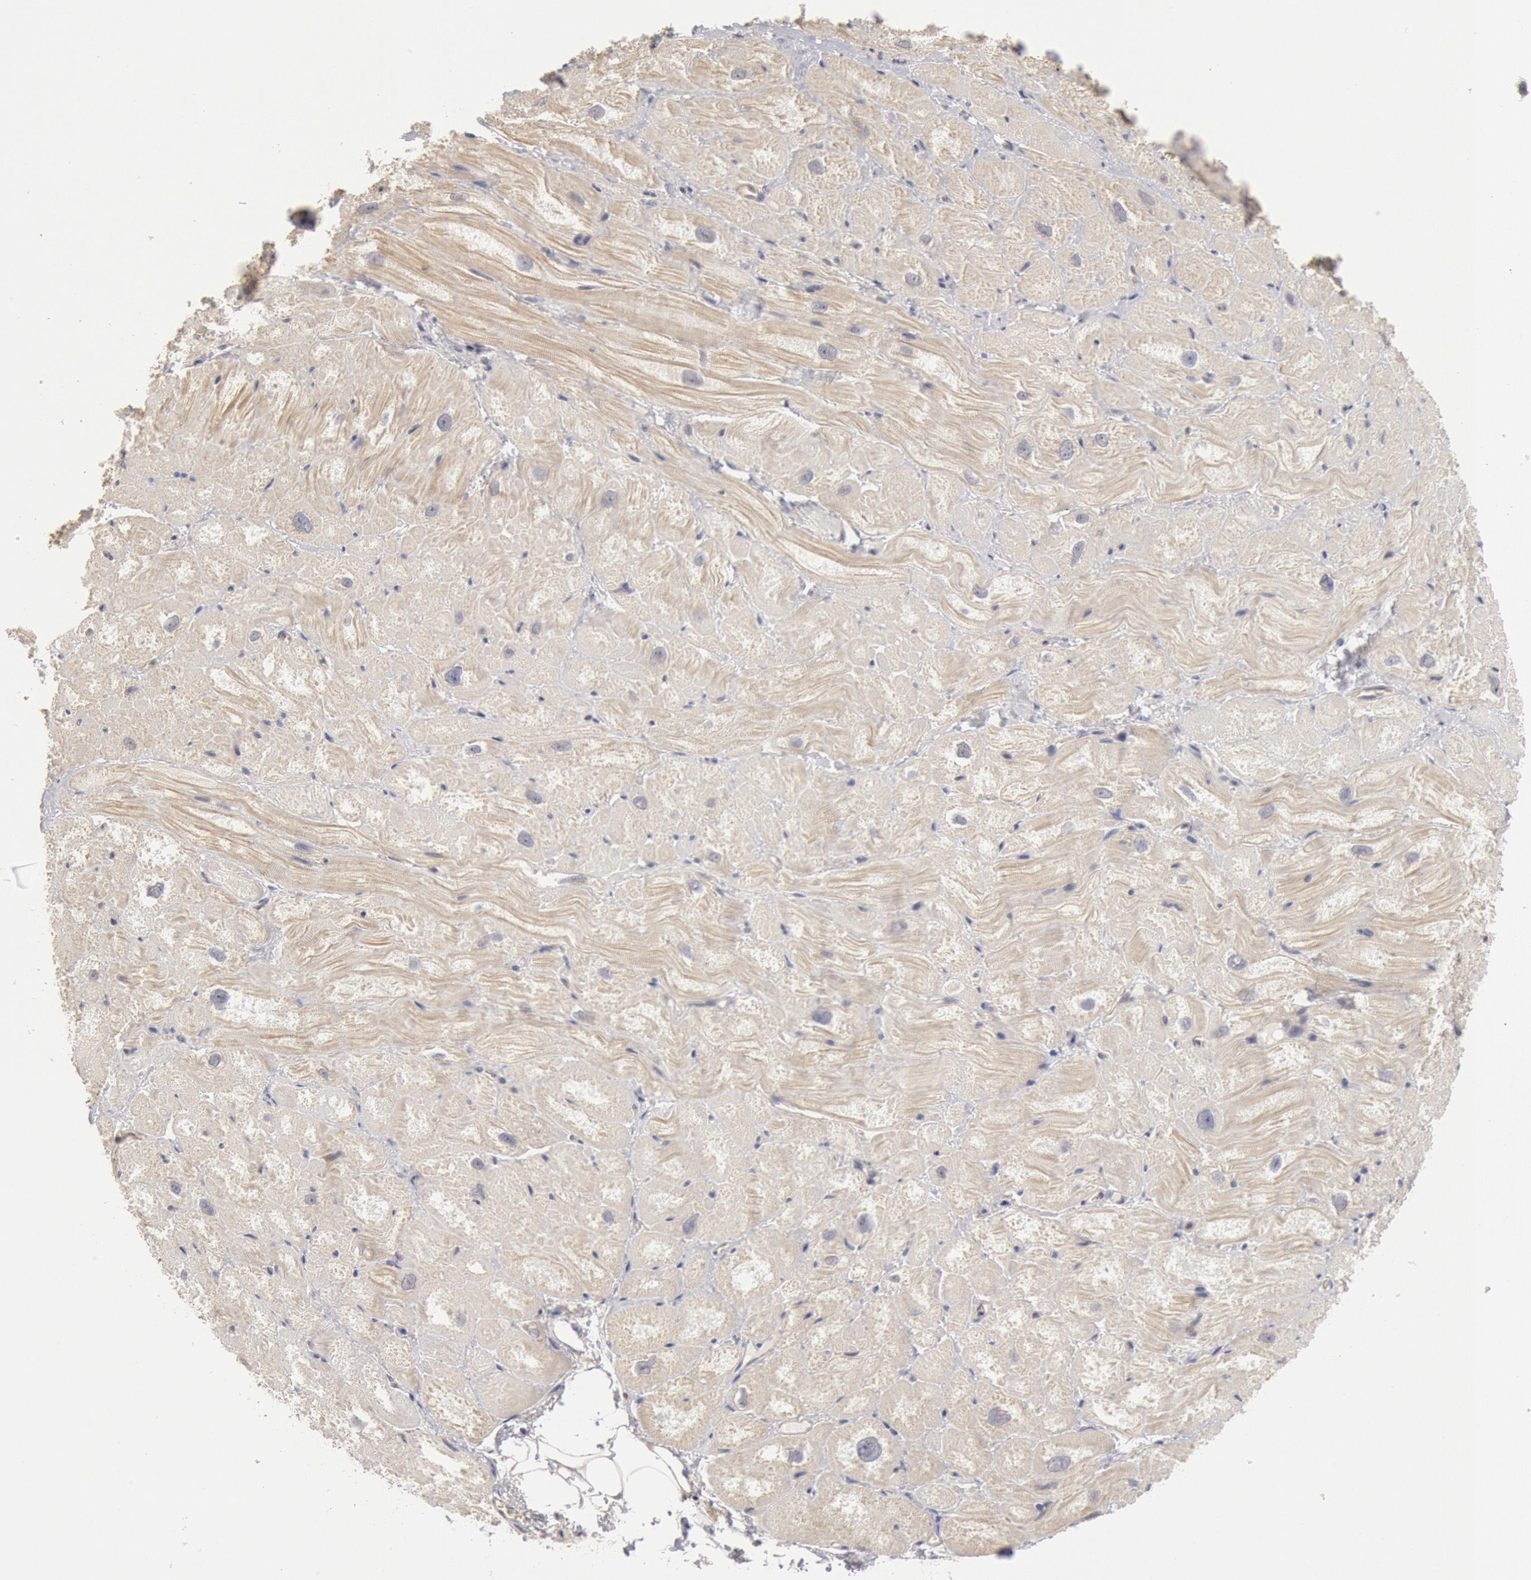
{"staining": {"intensity": "negative", "quantity": "none", "location": "none"}, "tissue": "heart muscle", "cell_type": "Cardiomyocytes", "image_type": "normal", "snomed": [{"axis": "morphology", "description": "Normal tissue, NOS"}, {"axis": "topography", "description": "Heart"}], "caption": "Immunohistochemistry (IHC) histopathology image of benign heart muscle: heart muscle stained with DAB (3,3'-diaminobenzidine) reveals no significant protein positivity in cardiomyocytes.", "gene": "DNAJA1", "patient": {"sex": "male", "age": 49}}